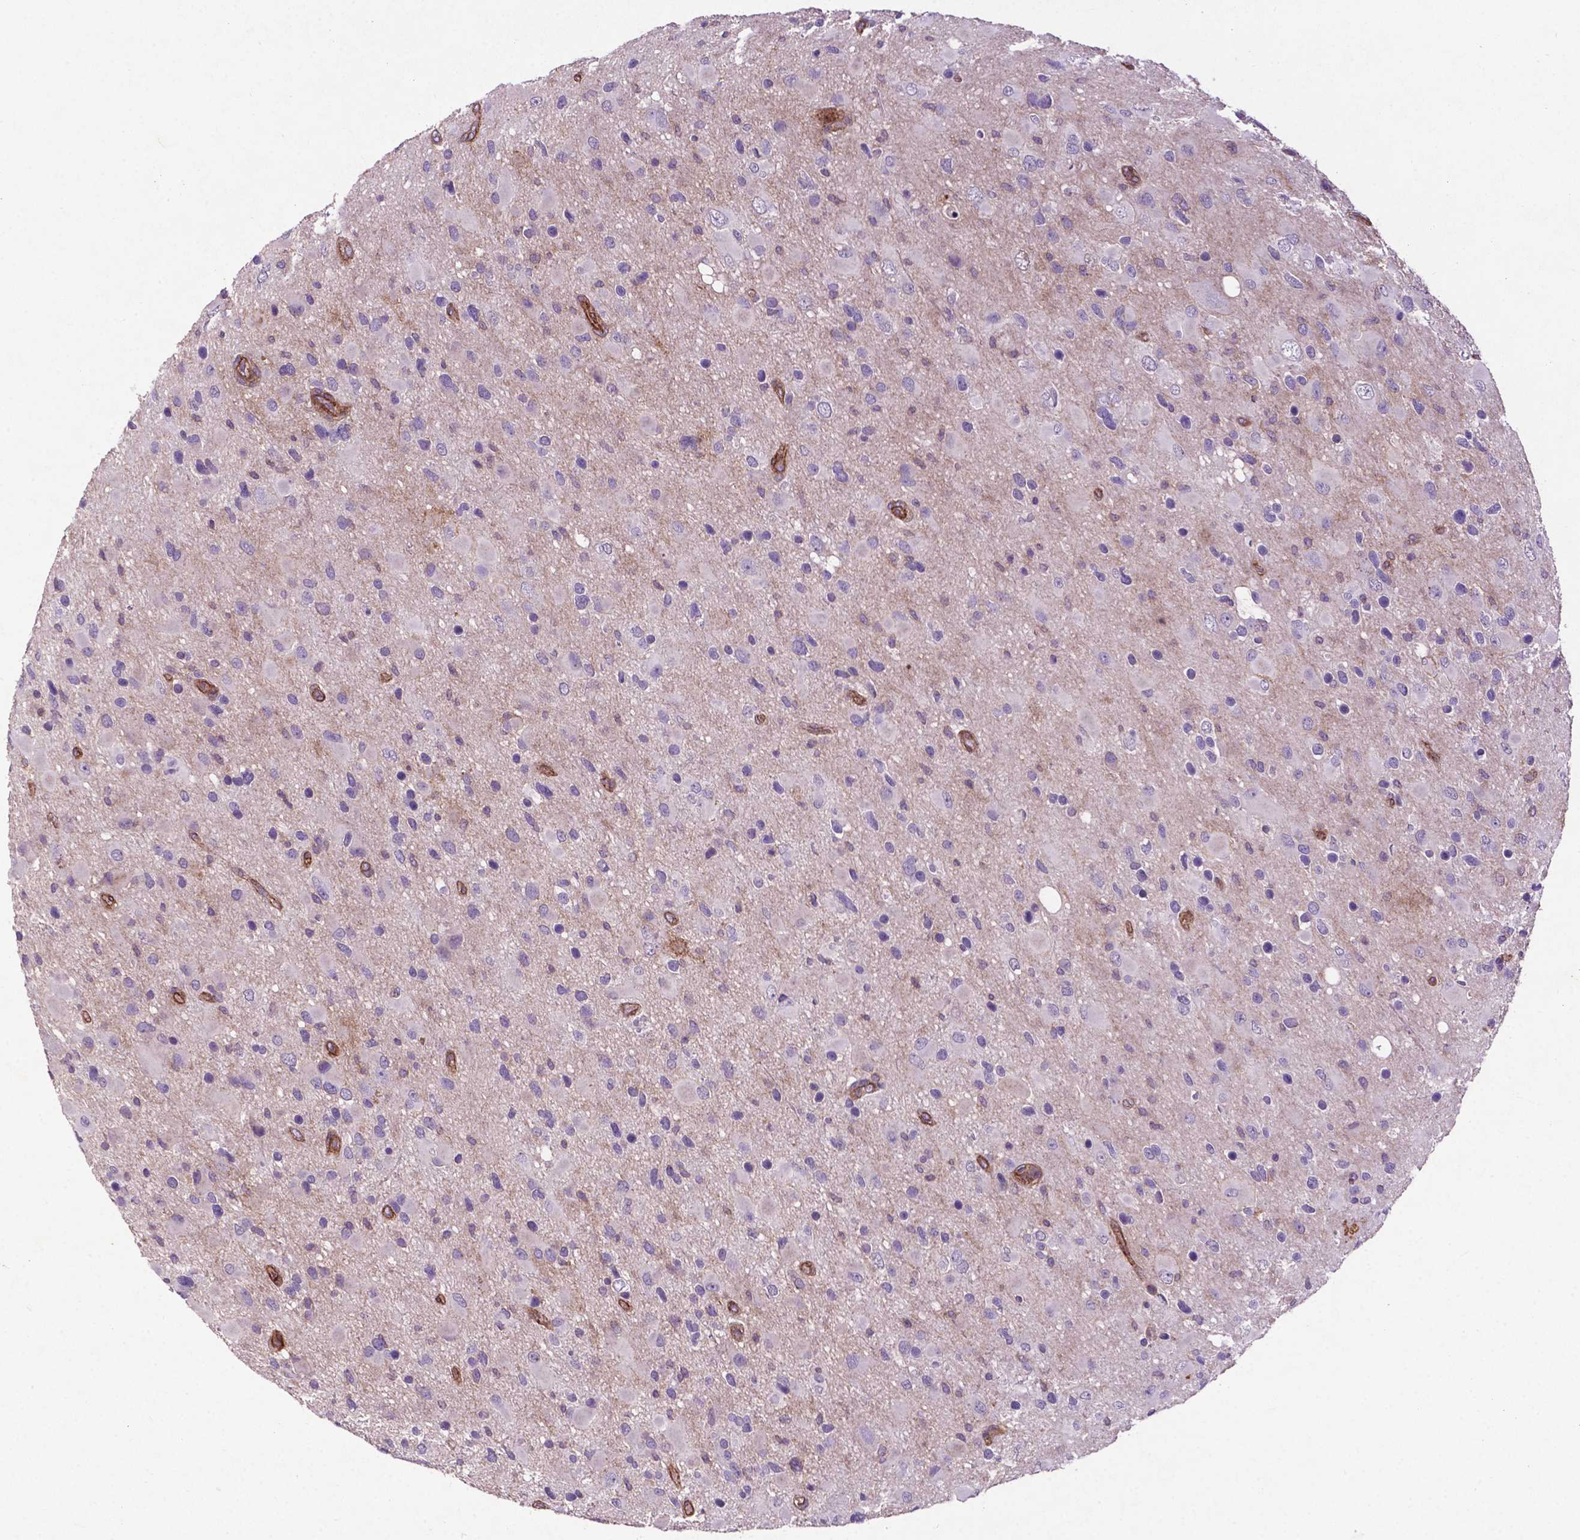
{"staining": {"intensity": "negative", "quantity": "none", "location": "none"}, "tissue": "glioma", "cell_type": "Tumor cells", "image_type": "cancer", "snomed": [{"axis": "morphology", "description": "Glioma, malignant, Low grade"}, {"axis": "topography", "description": "Brain"}], "caption": "Tumor cells are negative for protein expression in human glioma.", "gene": "RRAS", "patient": {"sex": "female", "age": 32}}